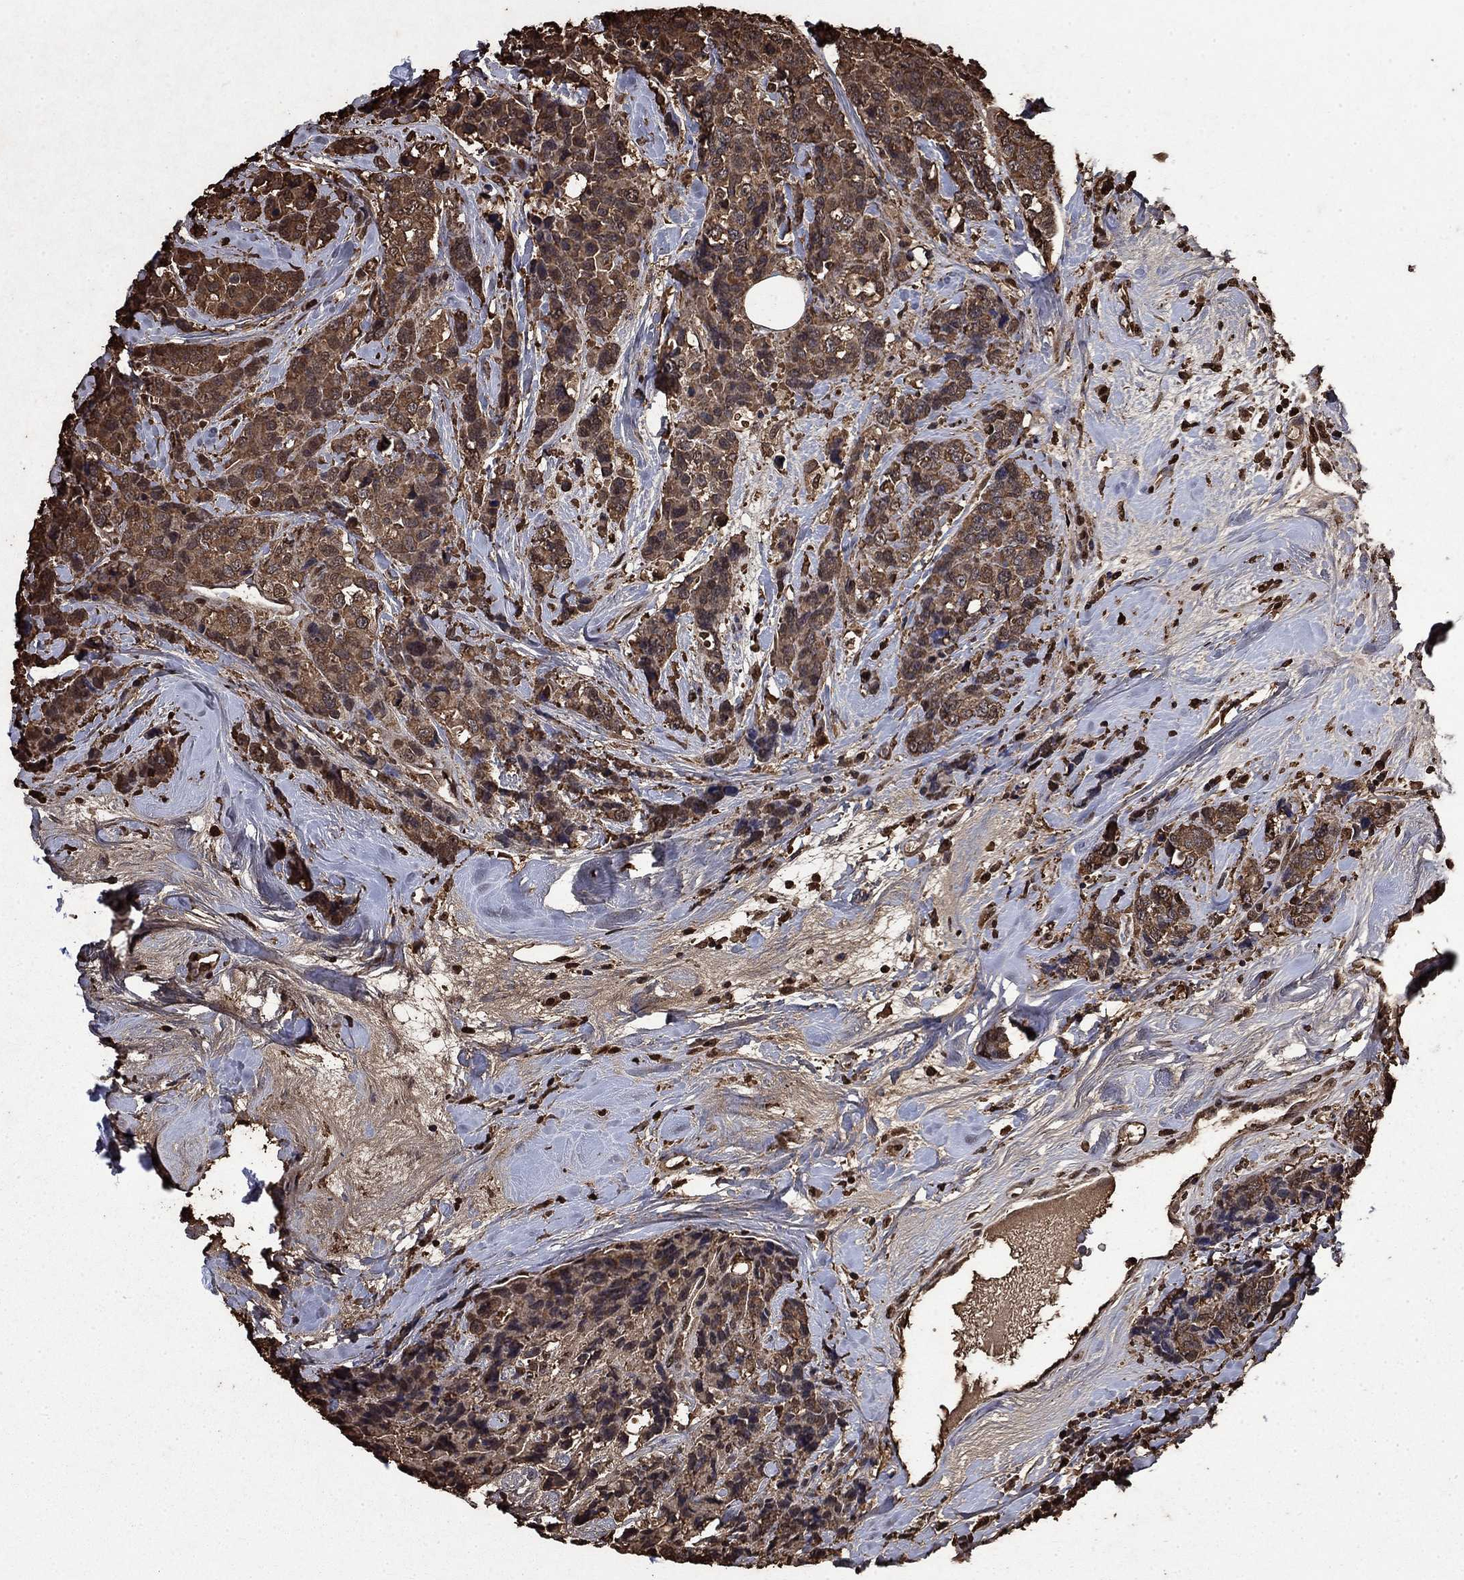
{"staining": {"intensity": "moderate", "quantity": ">75%", "location": "cytoplasmic/membranous"}, "tissue": "breast cancer", "cell_type": "Tumor cells", "image_type": "cancer", "snomed": [{"axis": "morphology", "description": "Lobular carcinoma"}, {"axis": "topography", "description": "Breast"}], "caption": "High-power microscopy captured an immunohistochemistry (IHC) photomicrograph of lobular carcinoma (breast), revealing moderate cytoplasmic/membranous positivity in about >75% of tumor cells. (DAB = brown stain, brightfield microscopy at high magnification).", "gene": "GAPDH", "patient": {"sex": "female", "age": 59}}